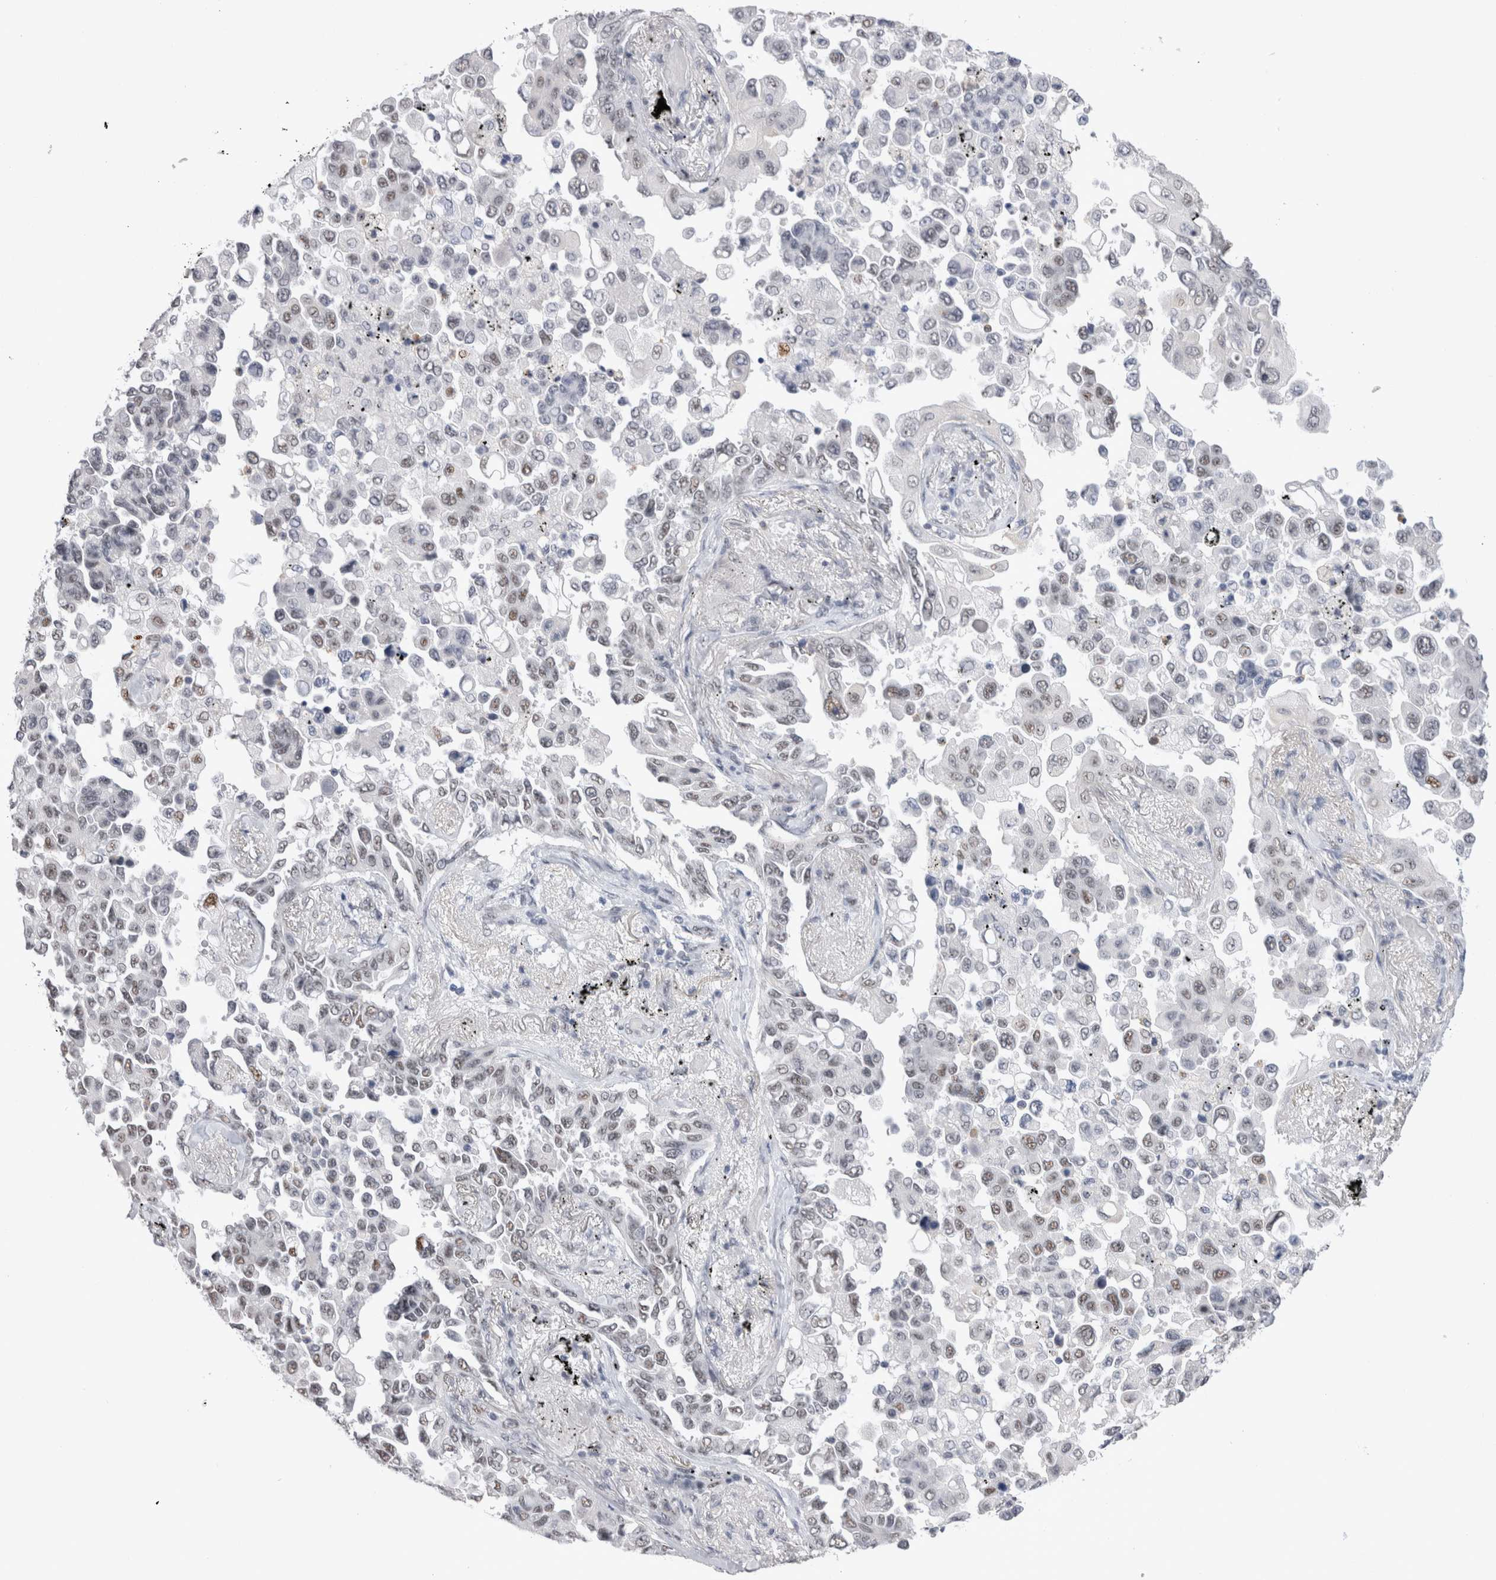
{"staining": {"intensity": "moderate", "quantity": "25%-75%", "location": "nuclear"}, "tissue": "lung cancer", "cell_type": "Tumor cells", "image_type": "cancer", "snomed": [{"axis": "morphology", "description": "Adenocarcinoma, NOS"}, {"axis": "topography", "description": "Lung"}], "caption": "IHC (DAB) staining of lung cancer (adenocarcinoma) exhibits moderate nuclear protein positivity in approximately 25%-75% of tumor cells. The staining is performed using DAB (3,3'-diaminobenzidine) brown chromogen to label protein expression. The nuclei are counter-stained blue using hematoxylin.", "gene": "RBM6", "patient": {"sex": "female", "age": 67}}